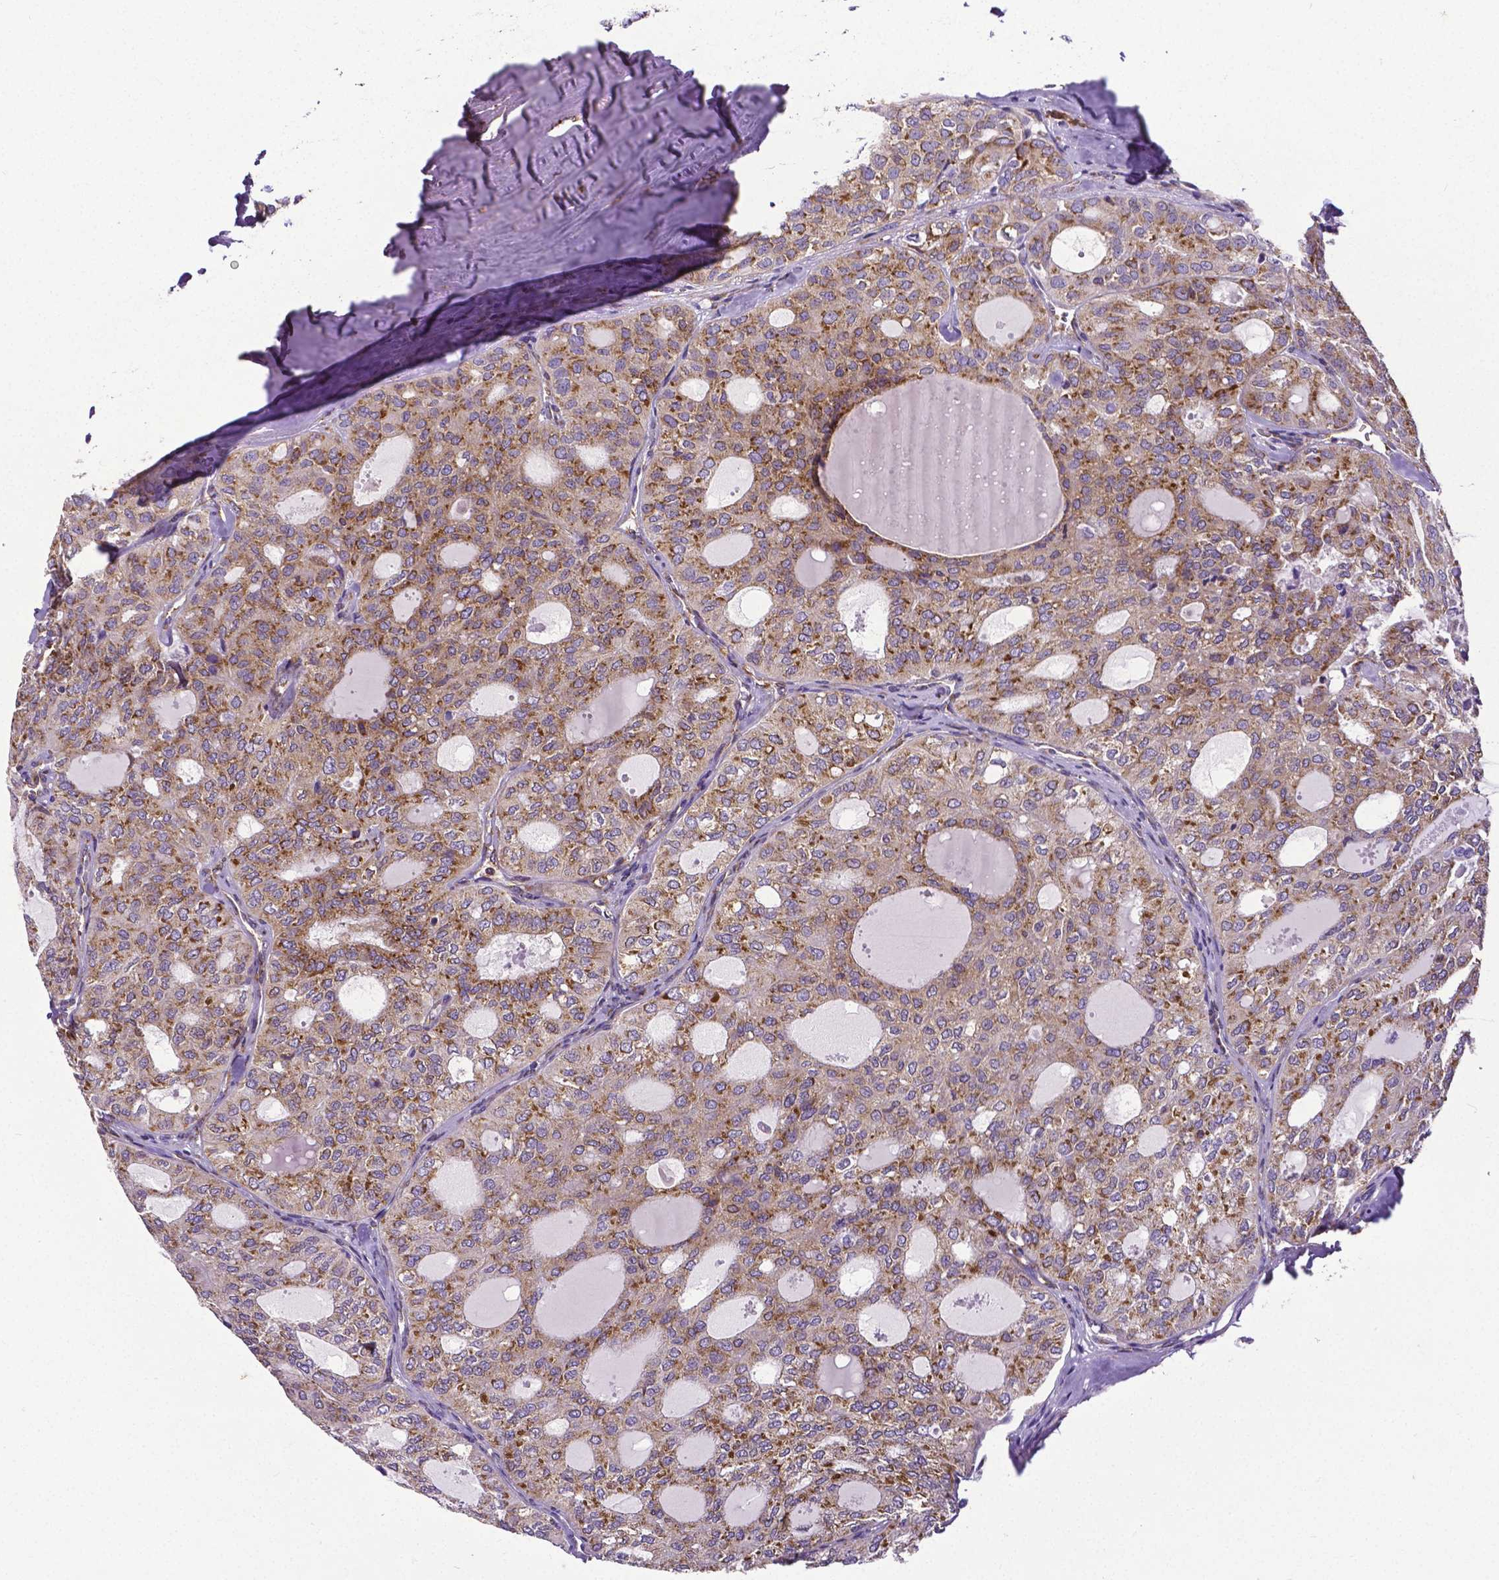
{"staining": {"intensity": "moderate", "quantity": "25%-75%", "location": "cytoplasmic/membranous"}, "tissue": "thyroid cancer", "cell_type": "Tumor cells", "image_type": "cancer", "snomed": [{"axis": "morphology", "description": "Follicular adenoma carcinoma, NOS"}, {"axis": "topography", "description": "Thyroid gland"}], "caption": "Tumor cells exhibit moderate cytoplasmic/membranous positivity in about 25%-75% of cells in thyroid cancer (follicular adenoma carcinoma). Nuclei are stained in blue.", "gene": "MTDH", "patient": {"sex": "male", "age": 75}}